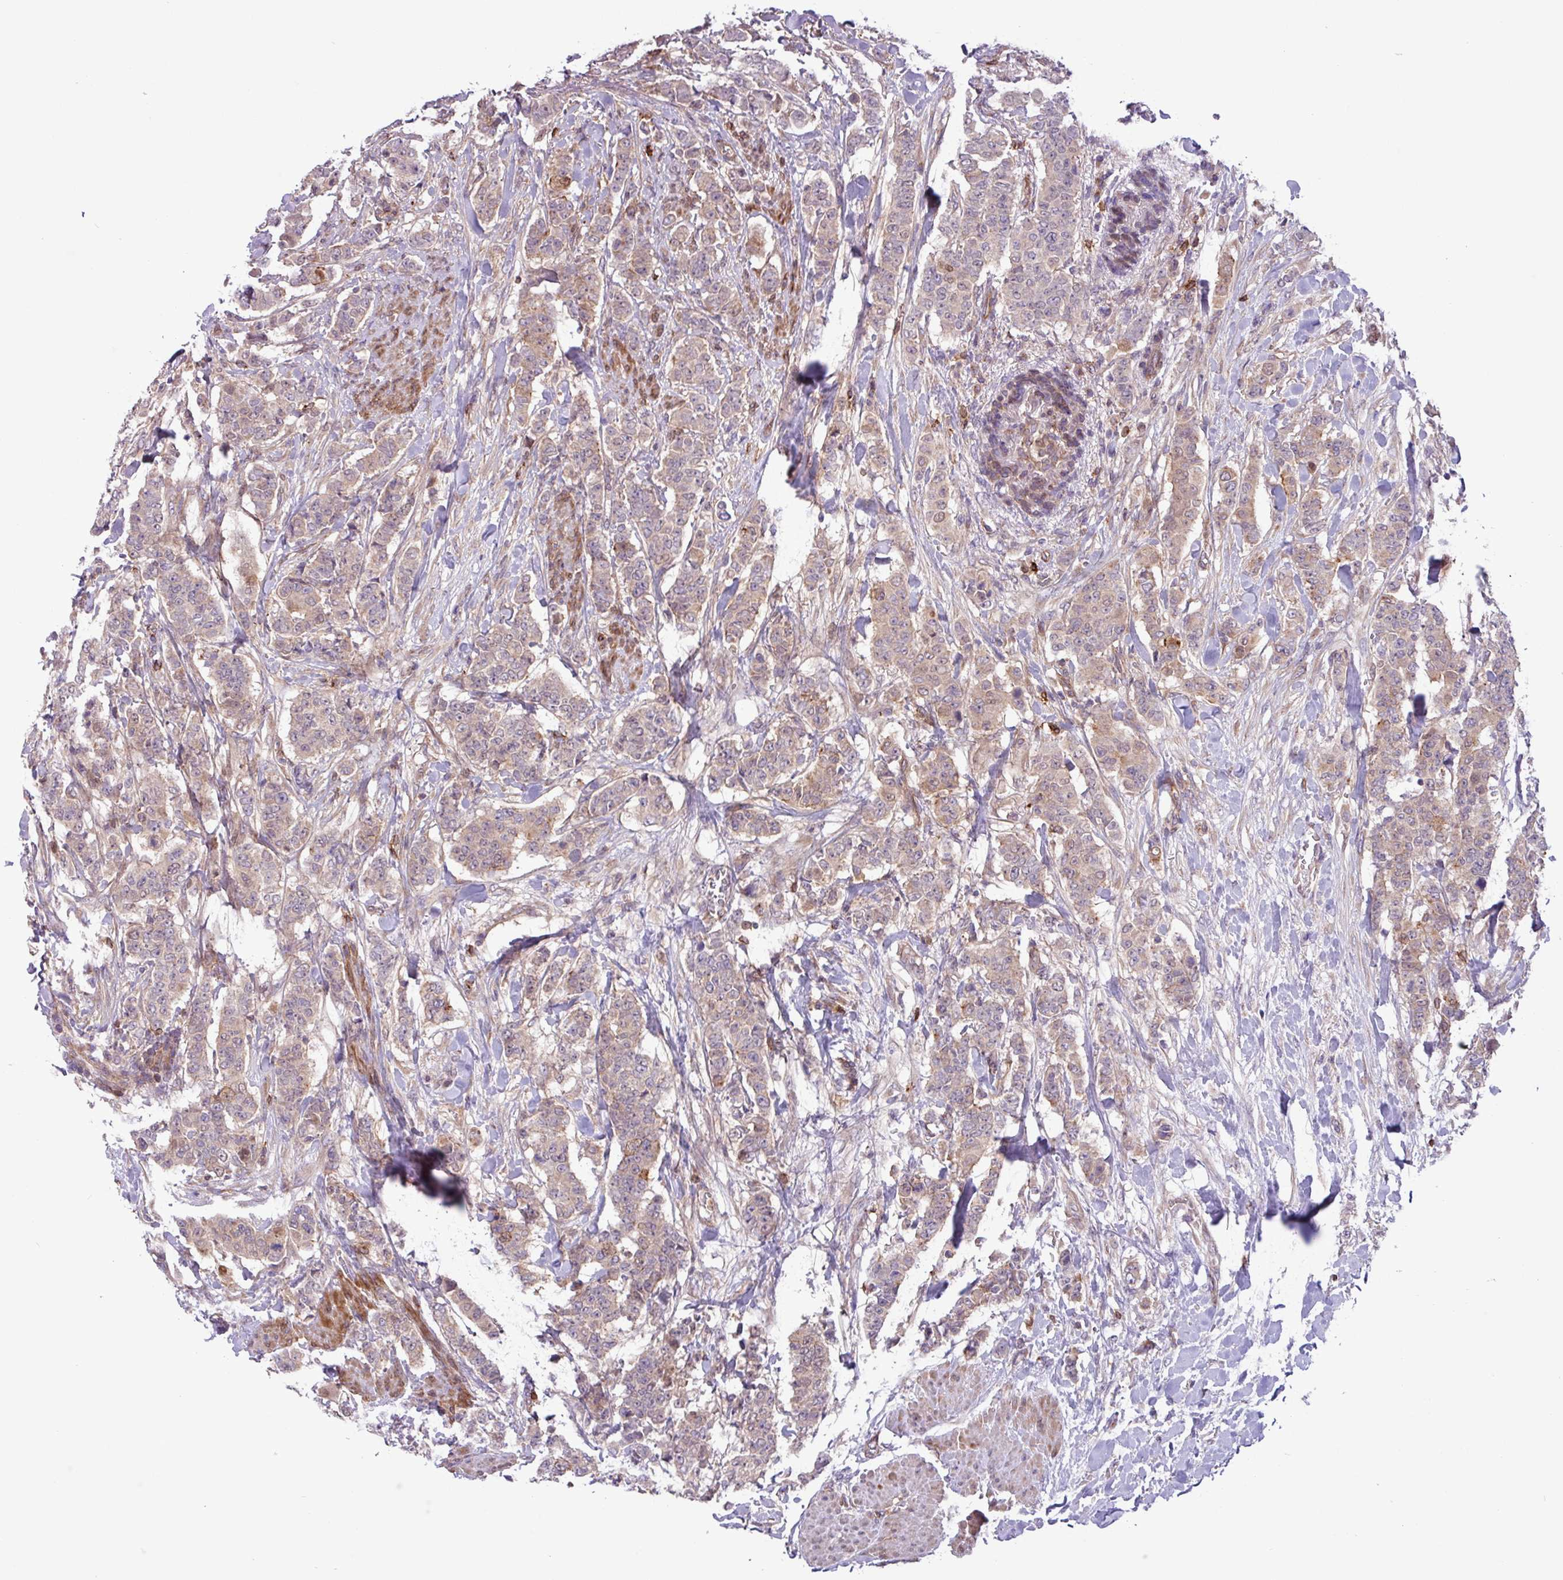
{"staining": {"intensity": "weak", "quantity": "<25%", "location": "cytoplasmic/membranous"}, "tissue": "breast cancer", "cell_type": "Tumor cells", "image_type": "cancer", "snomed": [{"axis": "morphology", "description": "Duct carcinoma"}, {"axis": "topography", "description": "Breast"}], "caption": "There is no significant positivity in tumor cells of invasive ductal carcinoma (breast).", "gene": "CNTRL", "patient": {"sex": "female", "age": 40}}